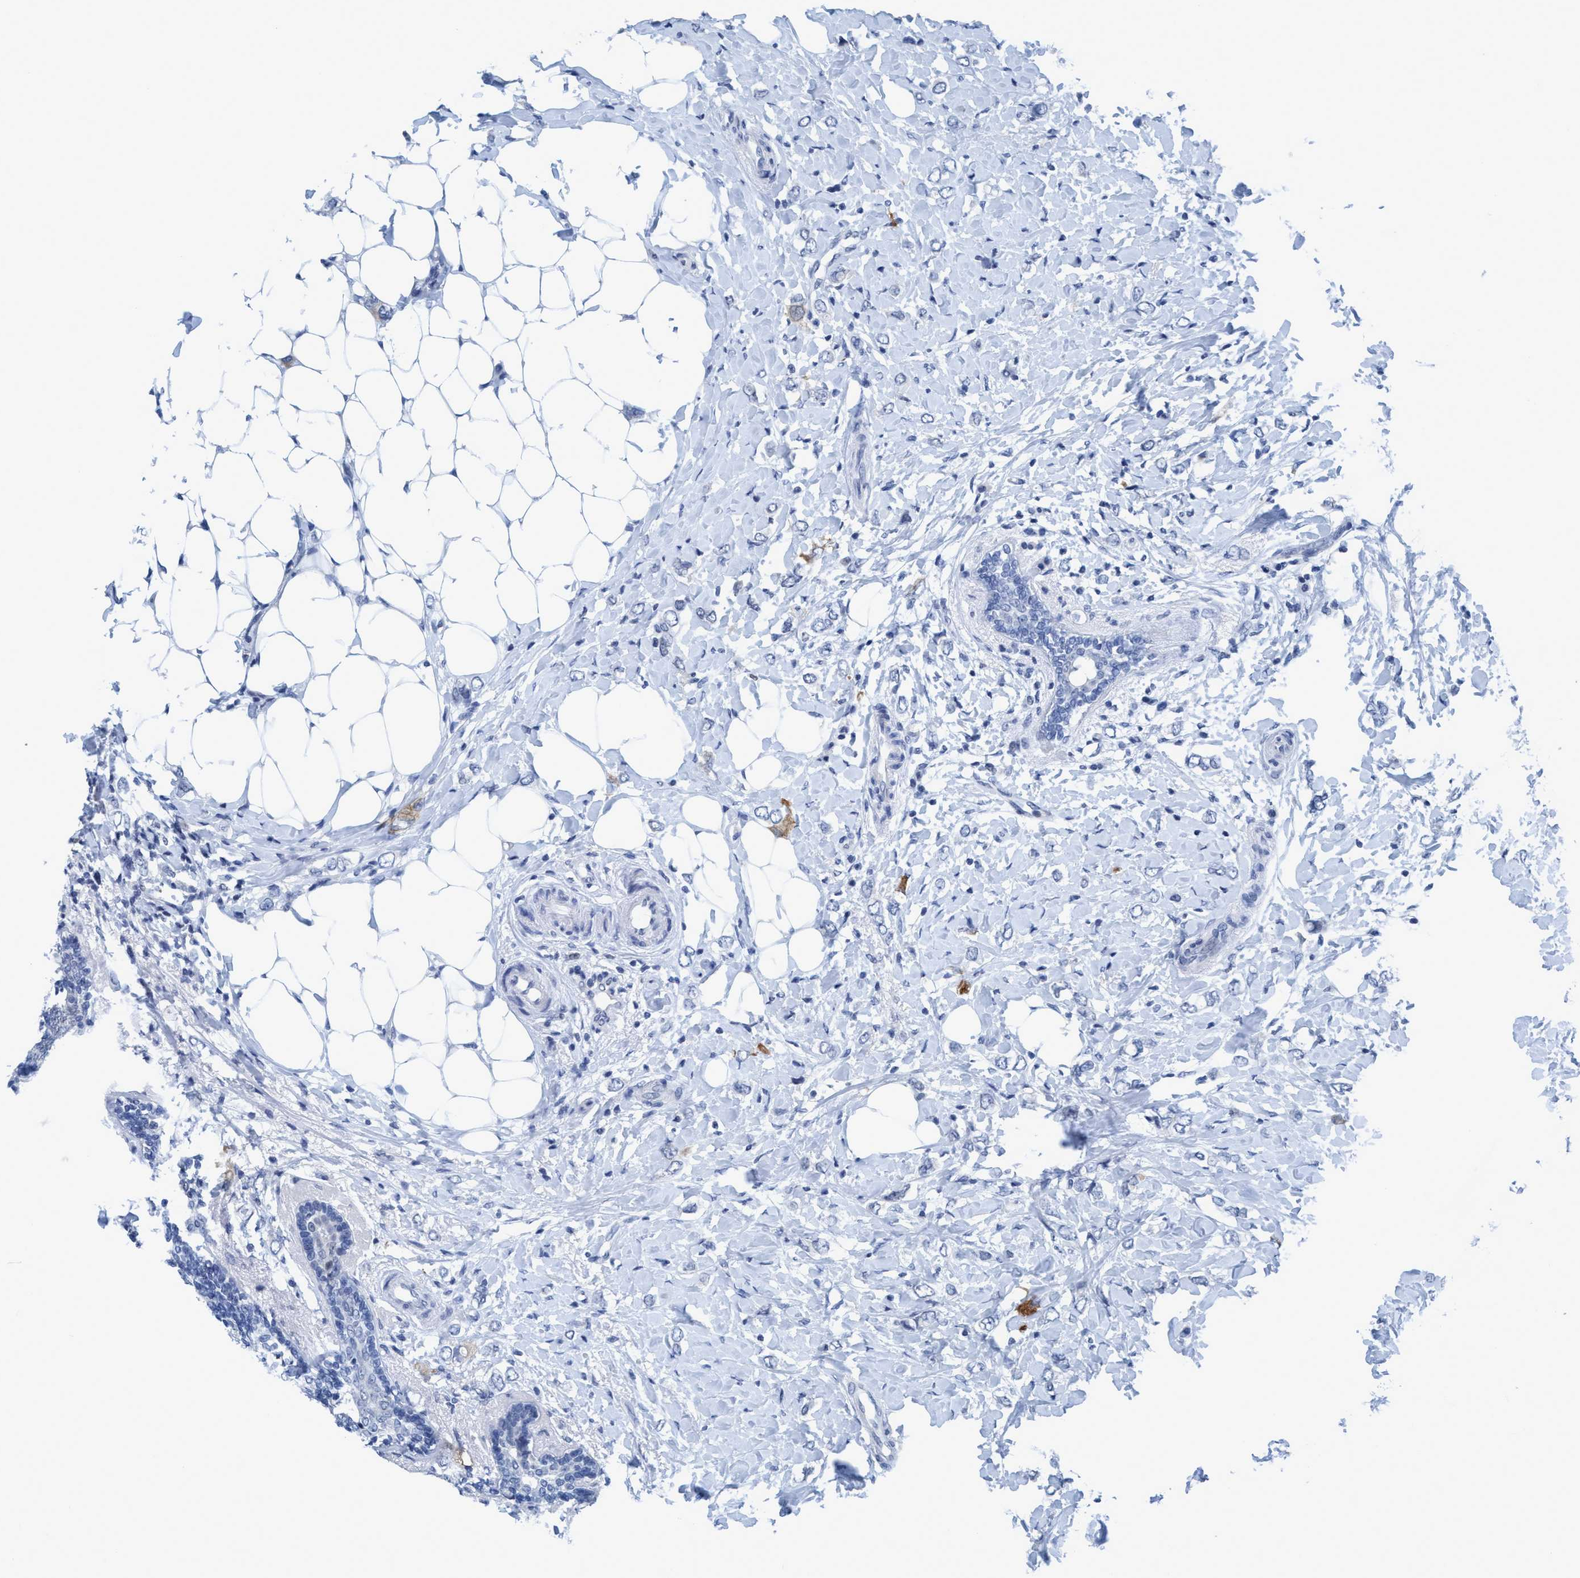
{"staining": {"intensity": "negative", "quantity": "none", "location": "none"}, "tissue": "breast cancer", "cell_type": "Tumor cells", "image_type": "cancer", "snomed": [{"axis": "morphology", "description": "Normal tissue, NOS"}, {"axis": "morphology", "description": "Lobular carcinoma"}, {"axis": "topography", "description": "Breast"}], "caption": "Immunohistochemical staining of human breast cancer exhibits no significant expression in tumor cells.", "gene": "DNAI1", "patient": {"sex": "female", "age": 47}}